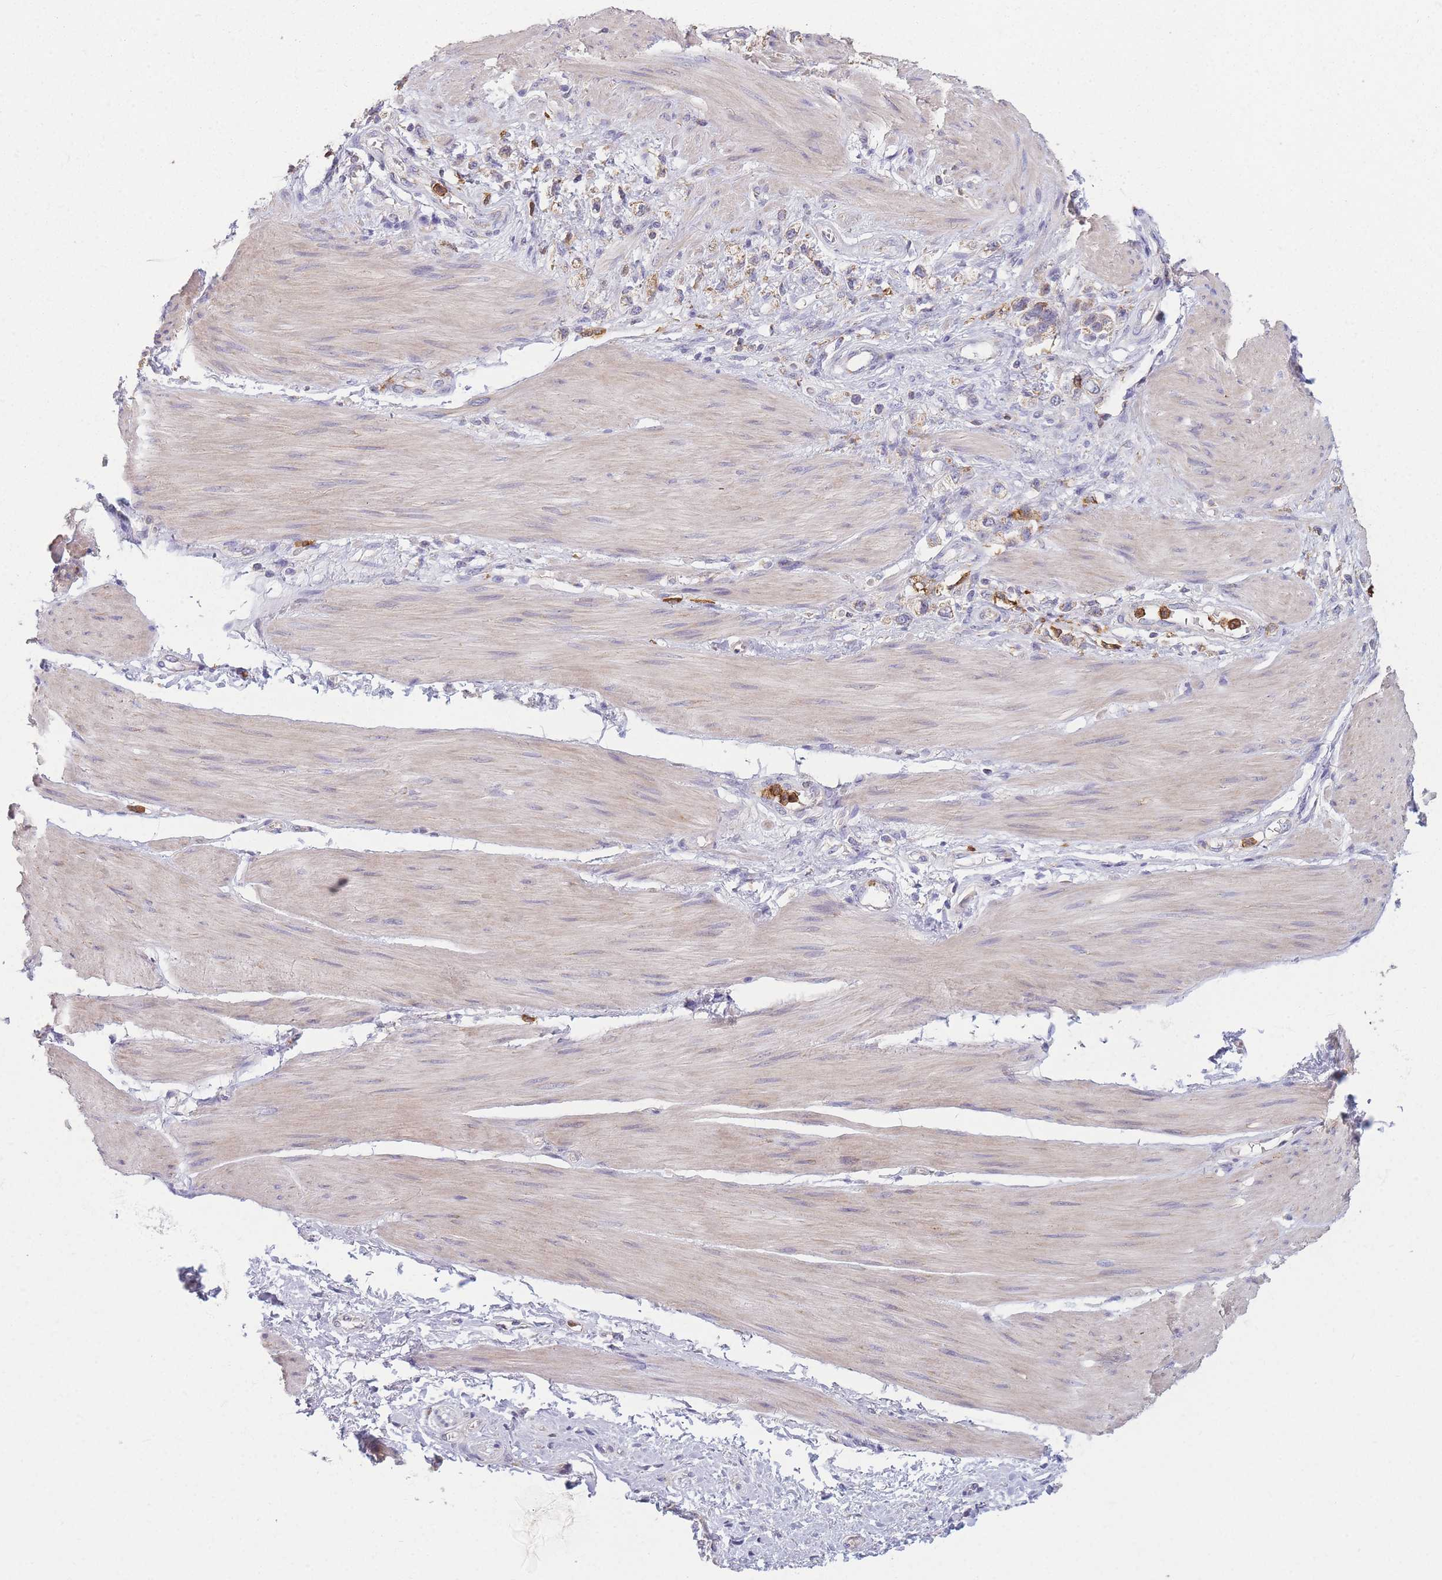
{"staining": {"intensity": "weak", "quantity": "<25%", "location": "cytoplasmic/membranous"}, "tissue": "stomach cancer", "cell_type": "Tumor cells", "image_type": "cancer", "snomed": [{"axis": "morphology", "description": "Adenocarcinoma, NOS"}, {"axis": "topography", "description": "Stomach"}], "caption": "Tumor cells are negative for protein expression in human adenocarcinoma (stomach). (DAB (3,3'-diaminobenzidine) IHC with hematoxylin counter stain).", "gene": "PRAM1", "patient": {"sex": "female", "age": 65}}